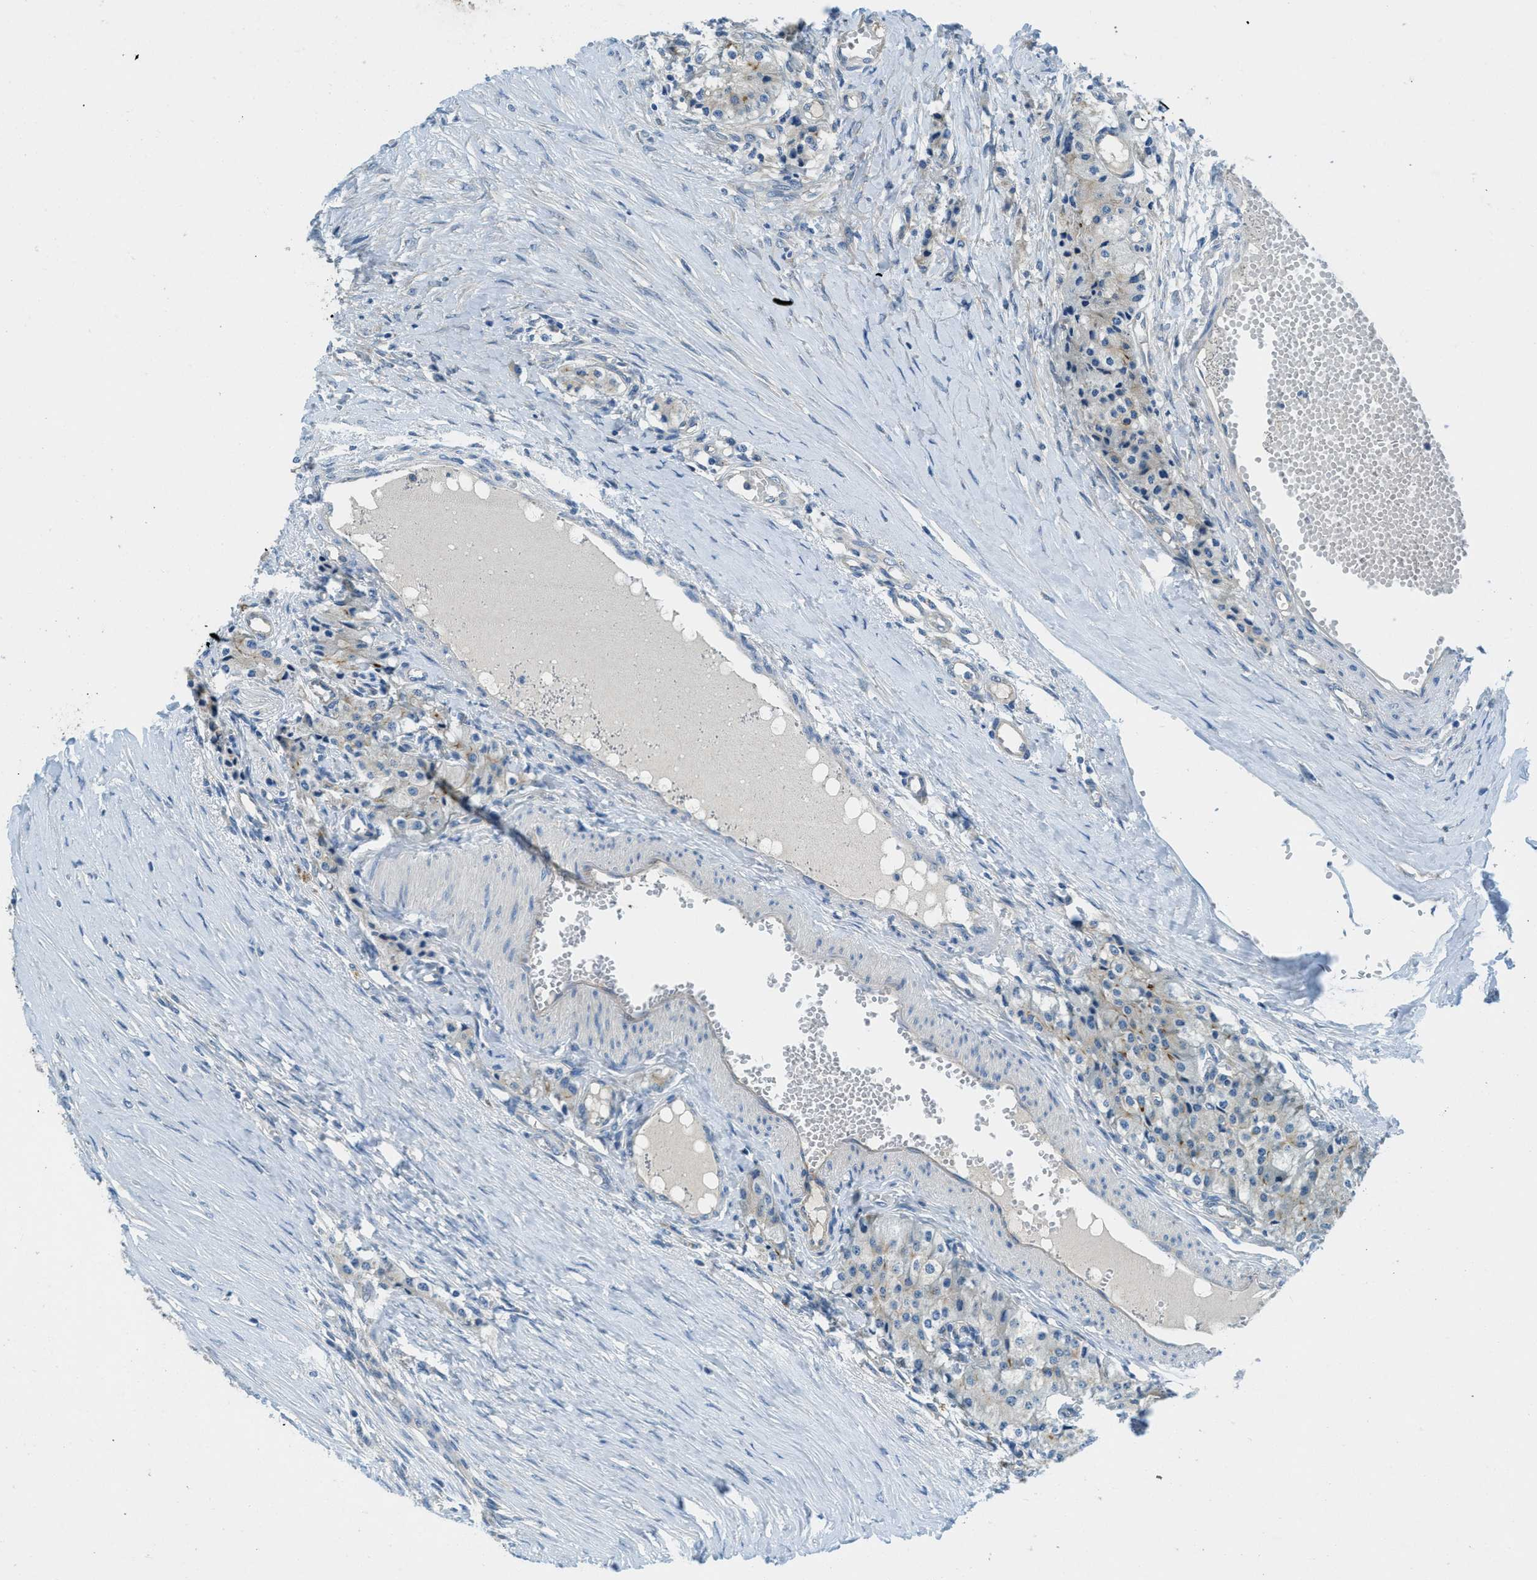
{"staining": {"intensity": "negative", "quantity": "none", "location": "none"}, "tissue": "carcinoid", "cell_type": "Tumor cells", "image_type": "cancer", "snomed": [{"axis": "morphology", "description": "Carcinoid, malignant, NOS"}, {"axis": "topography", "description": "Colon"}], "caption": "DAB immunohistochemical staining of malignant carcinoid reveals no significant expression in tumor cells.", "gene": "RIPK2", "patient": {"sex": "female", "age": 52}}